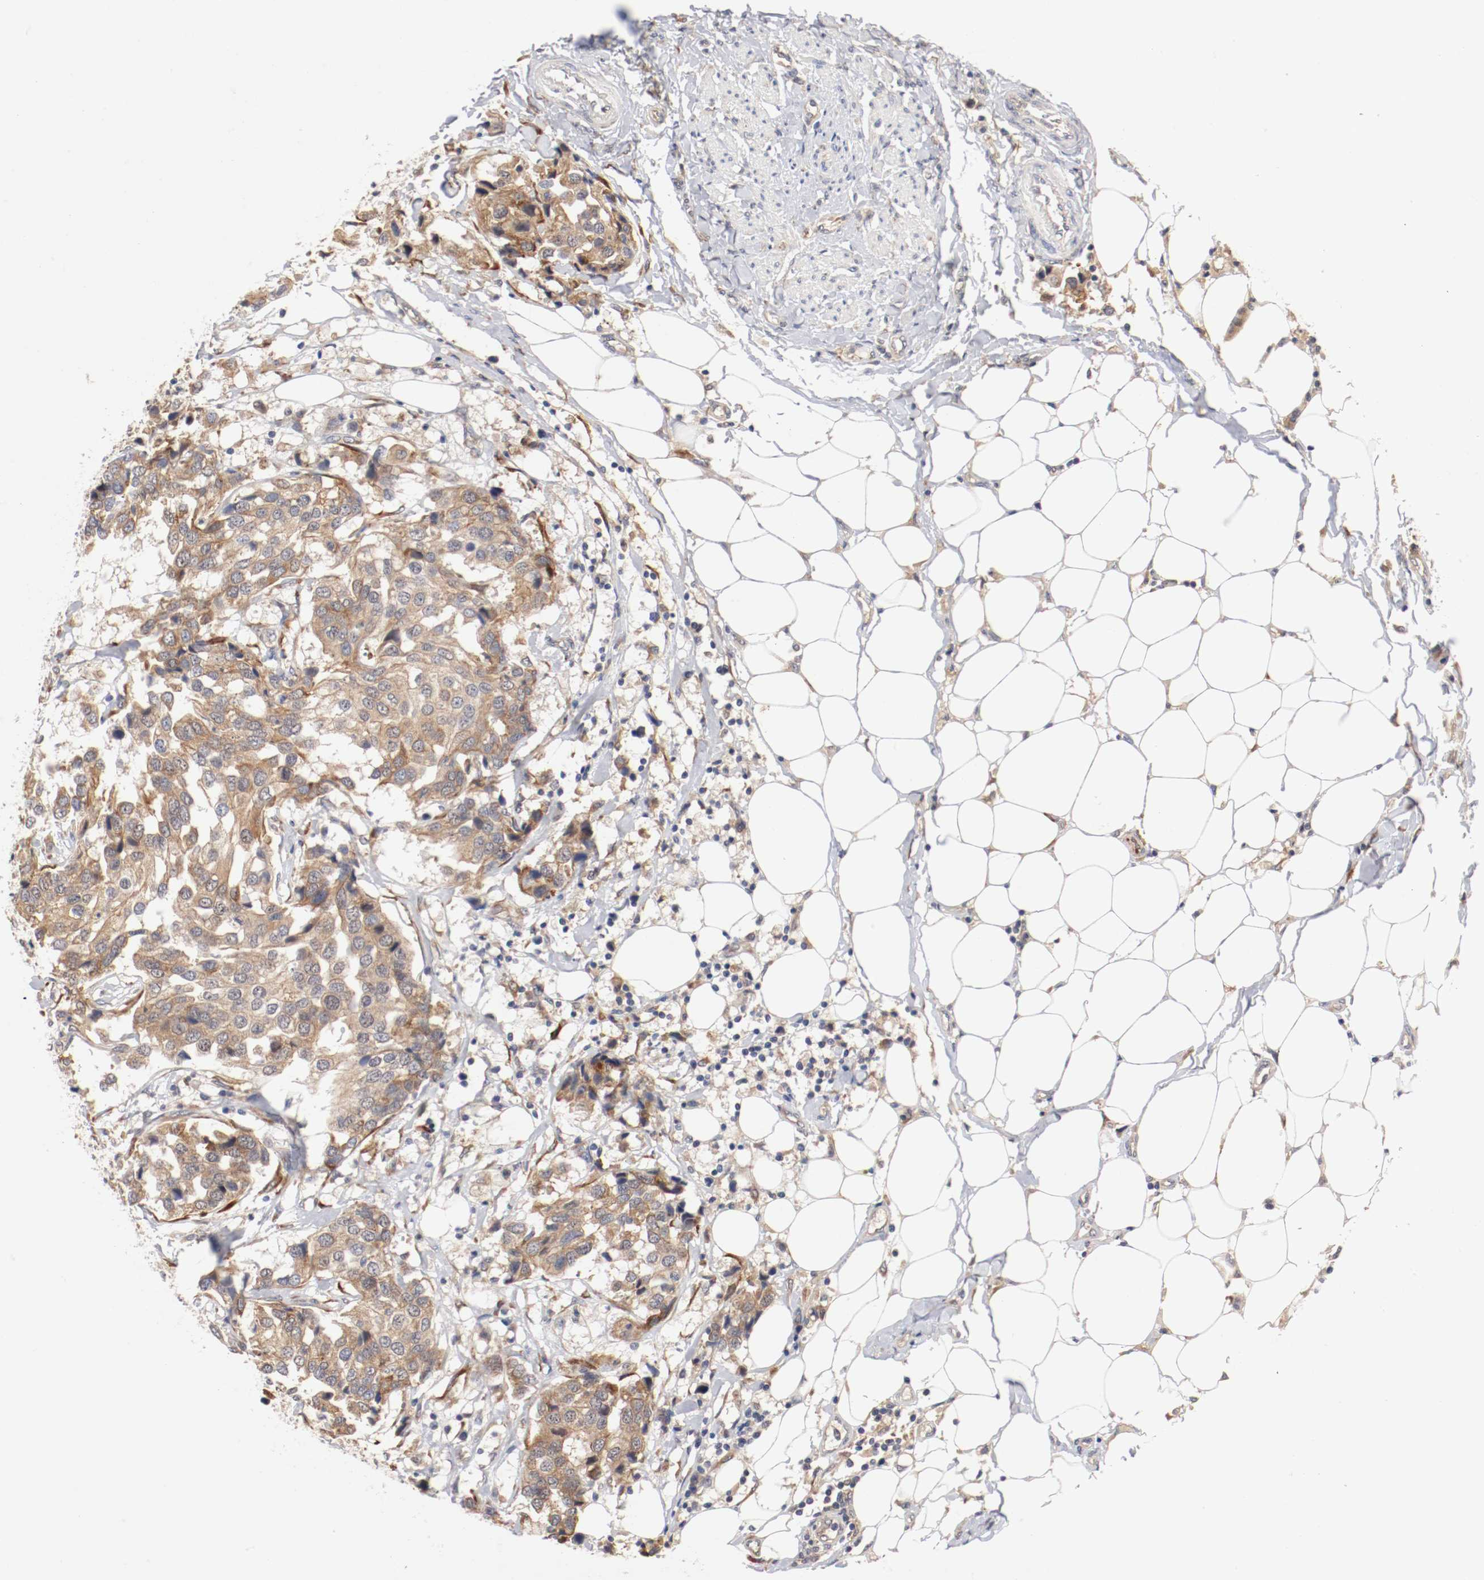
{"staining": {"intensity": "weak", "quantity": ">75%", "location": "cytoplasmic/membranous"}, "tissue": "breast cancer", "cell_type": "Tumor cells", "image_type": "cancer", "snomed": [{"axis": "morphology", "description": "Duct carcinoma"}, {"axis": "topography", "description": "Breast"}], "caption": "The immunohistochemical stain highlights weak cytoplasmic/membranous staining in tumor cells of breast cancer tissue.", "gene": "FKBP3", "patient": {"sex": "female", "age": 80}}